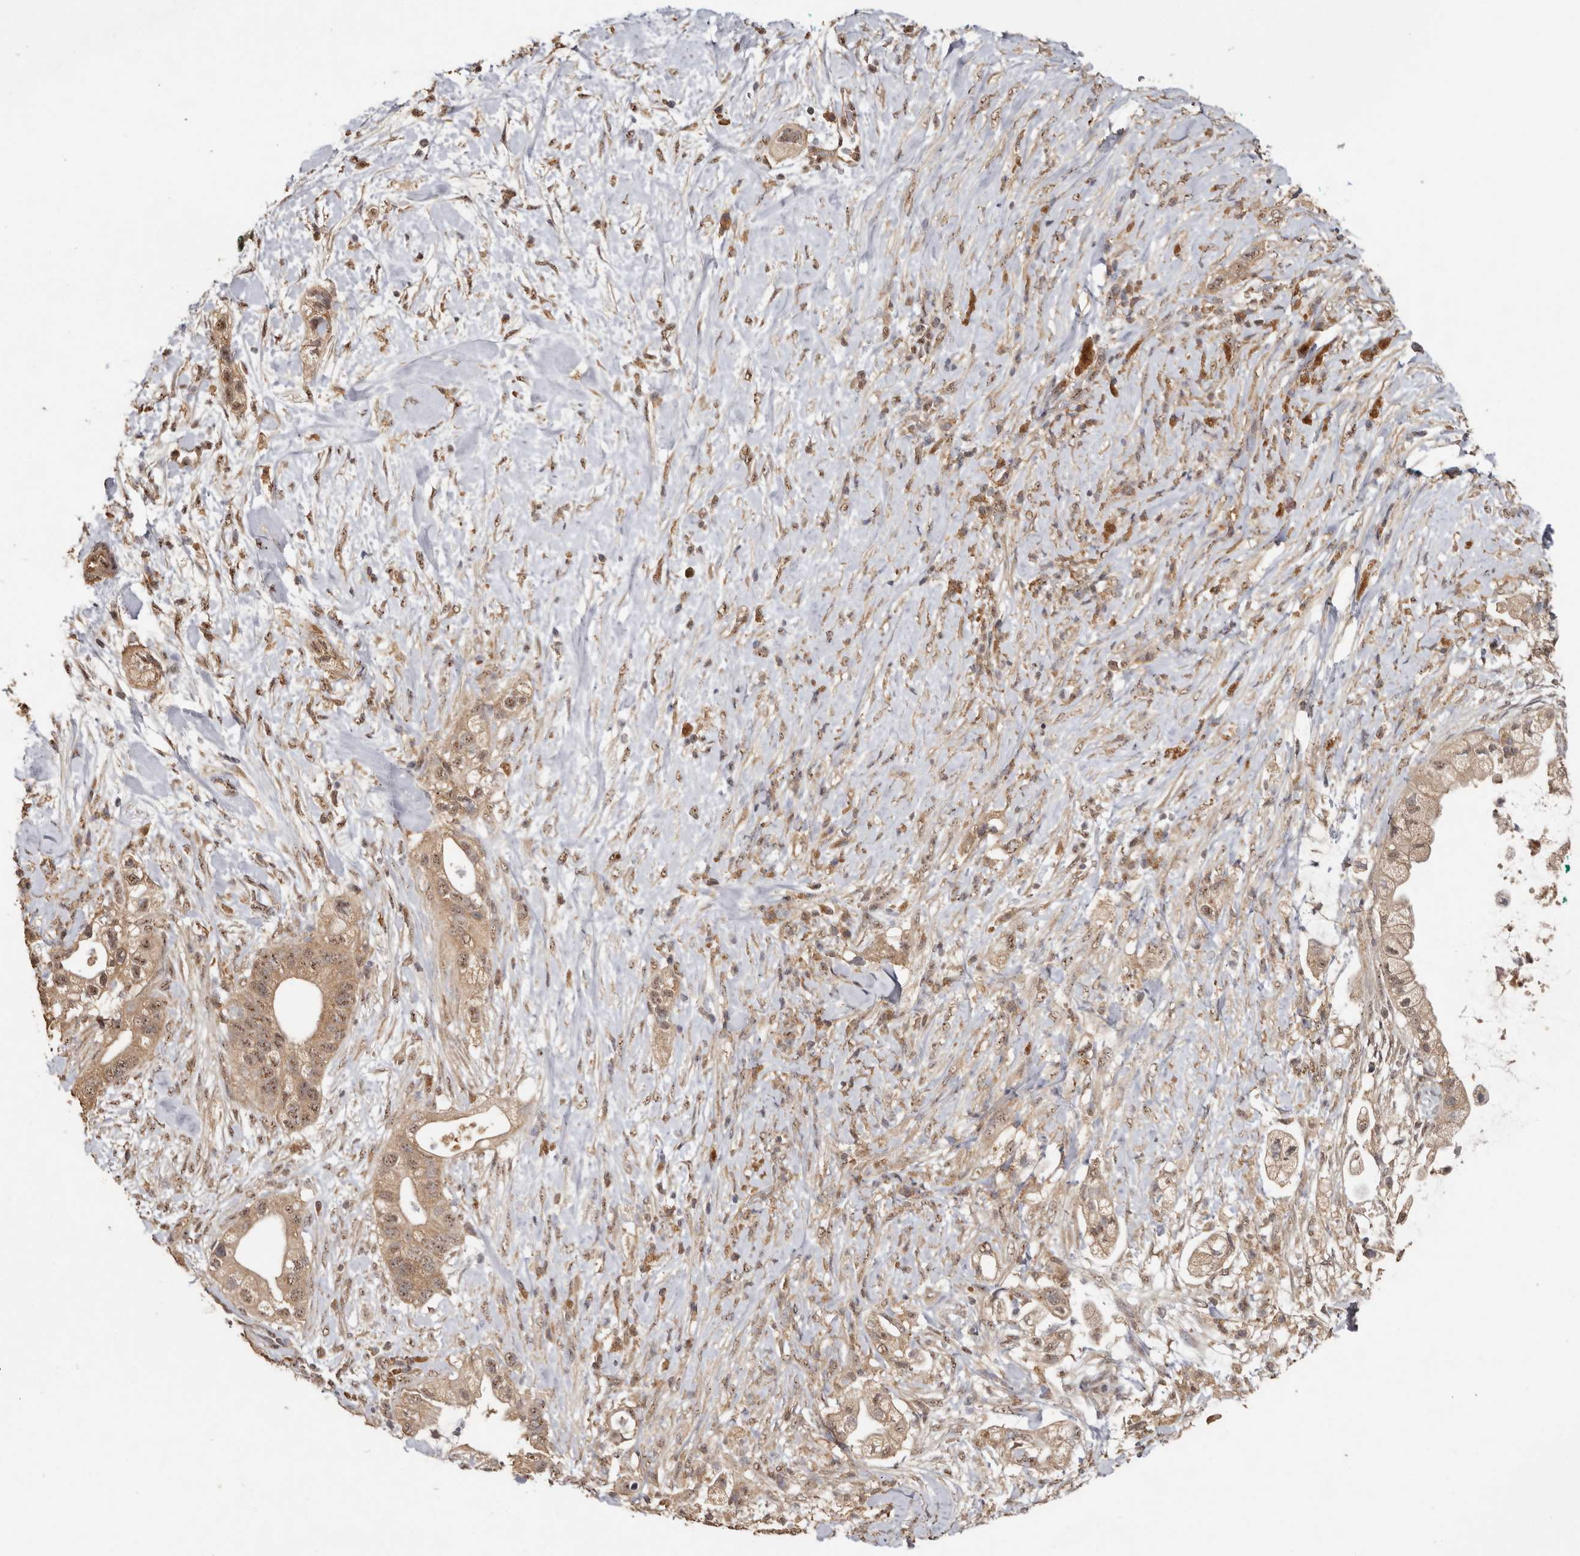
{"staining": {"intensity": "moderate", "quantity": ">75%", "location": "cytoplasmic/membranous,nuclear"}, "tissue": "pancreatic cancer", "cell_type": "Tumor cells", "image_type": "cancer", "snomed": [{"axis": "morphology", "description": "Adenocarcinoma, NOS"}, {"axis": "topography", "description": "Pancreas"}], "caption": "IHC (DAB (3,3'-diaminobenzidine)) staining of pancreatic cancer displays moderate cytoplasmic/membranous and nuclear protein expression in about >75% of tumor cells.", "gene": "RWDD1", "patient": {"sex": "male", "age": 53}}